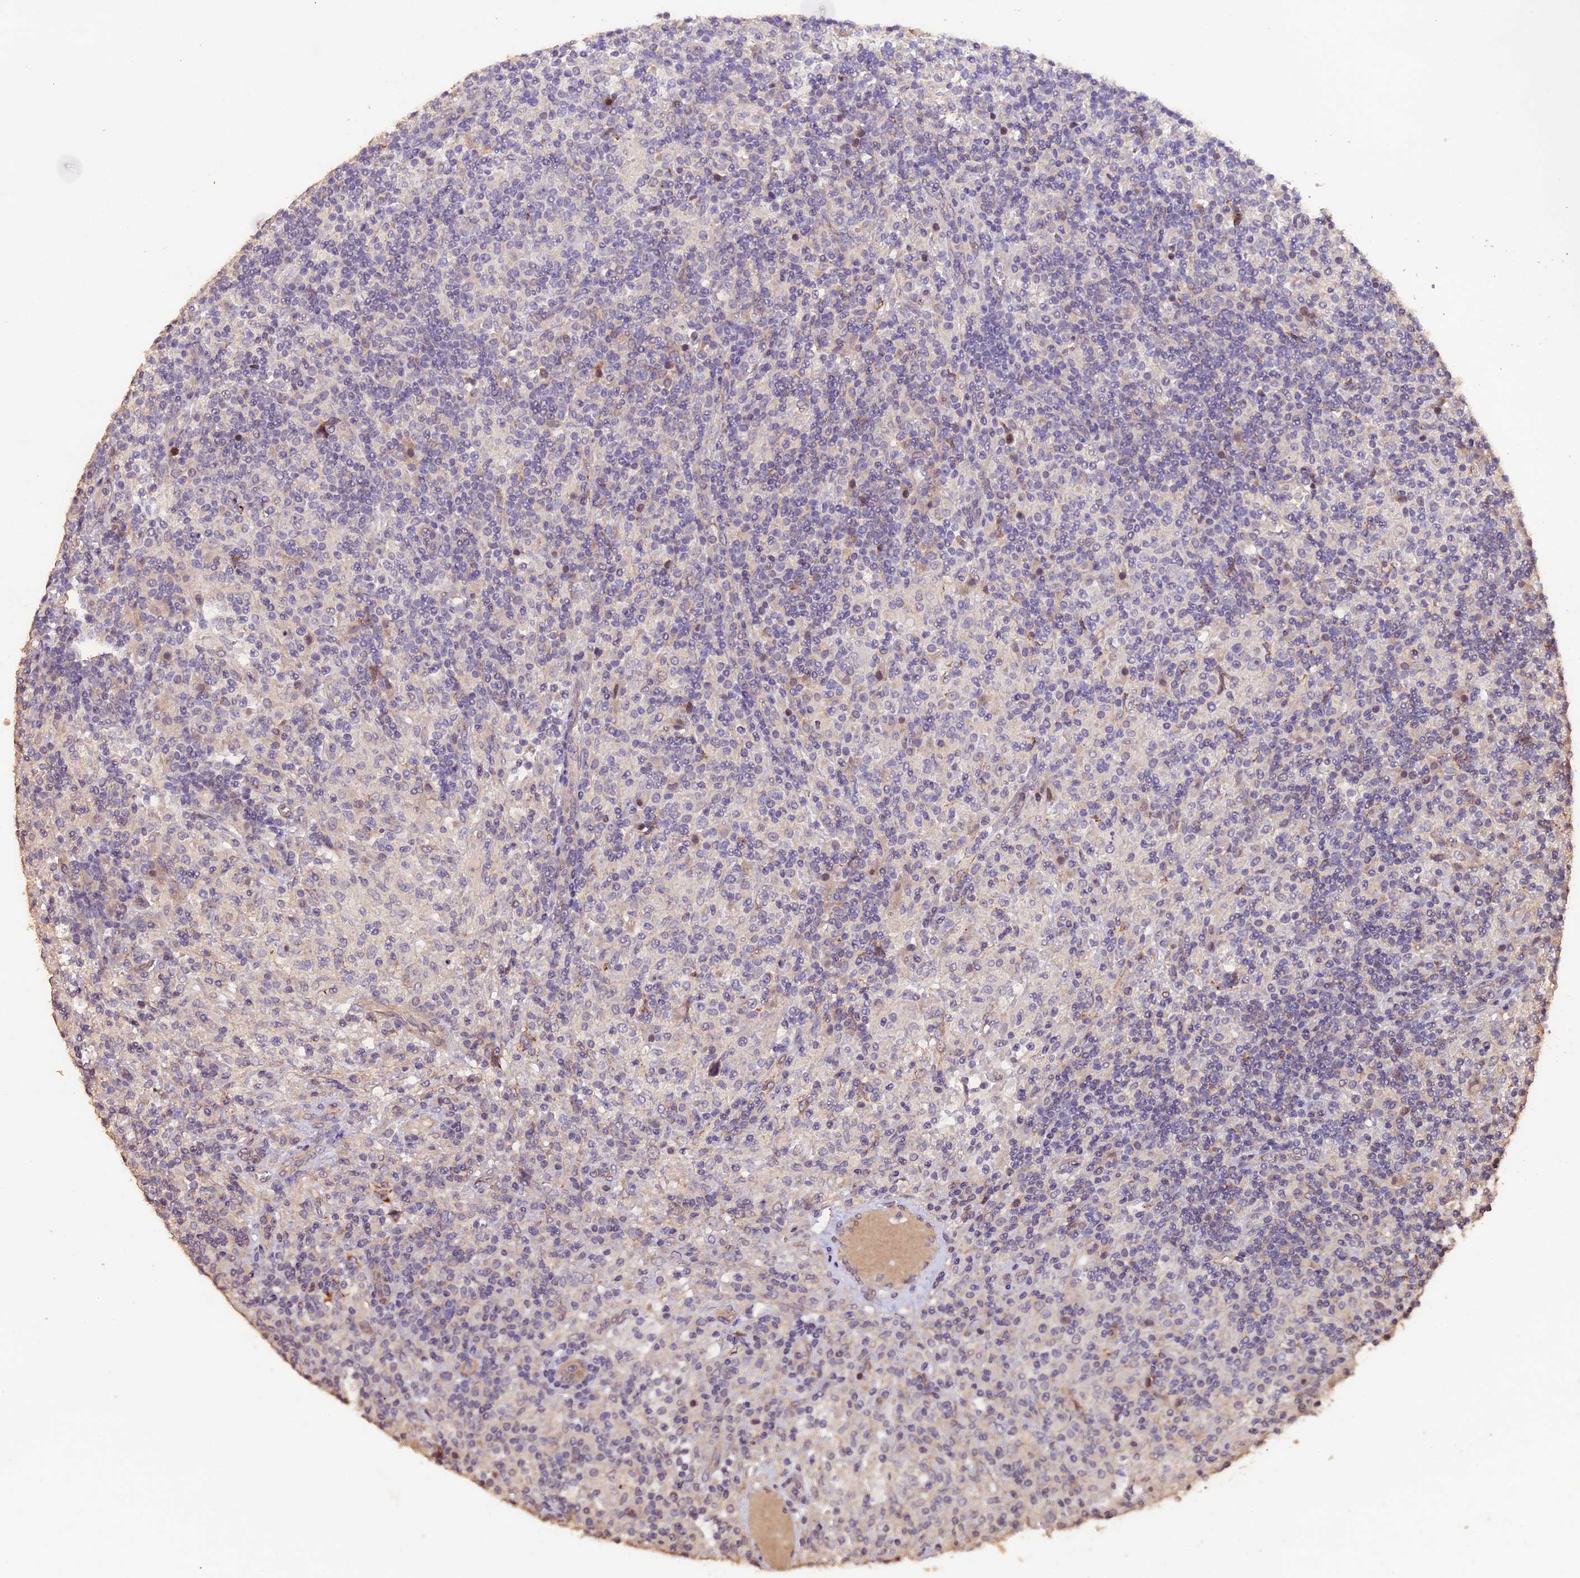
{"staining": {"intensity": "negative", "quantity": "none", "location": "none"}, "tissue": "lymphoma", "cell_type": "Tumor cells", "image_type": "cancer", "snomed": [{"axis": "morphology", "description": "Hodgkin's disease, NOS"}, {"axis": "topography", "description": "Lymph node"}], "caption": "Tumor cells show no significant positivity in Hodgkin's disease.", "gene": "GNB5", "patient": {"sex": "male", "age": 70}}